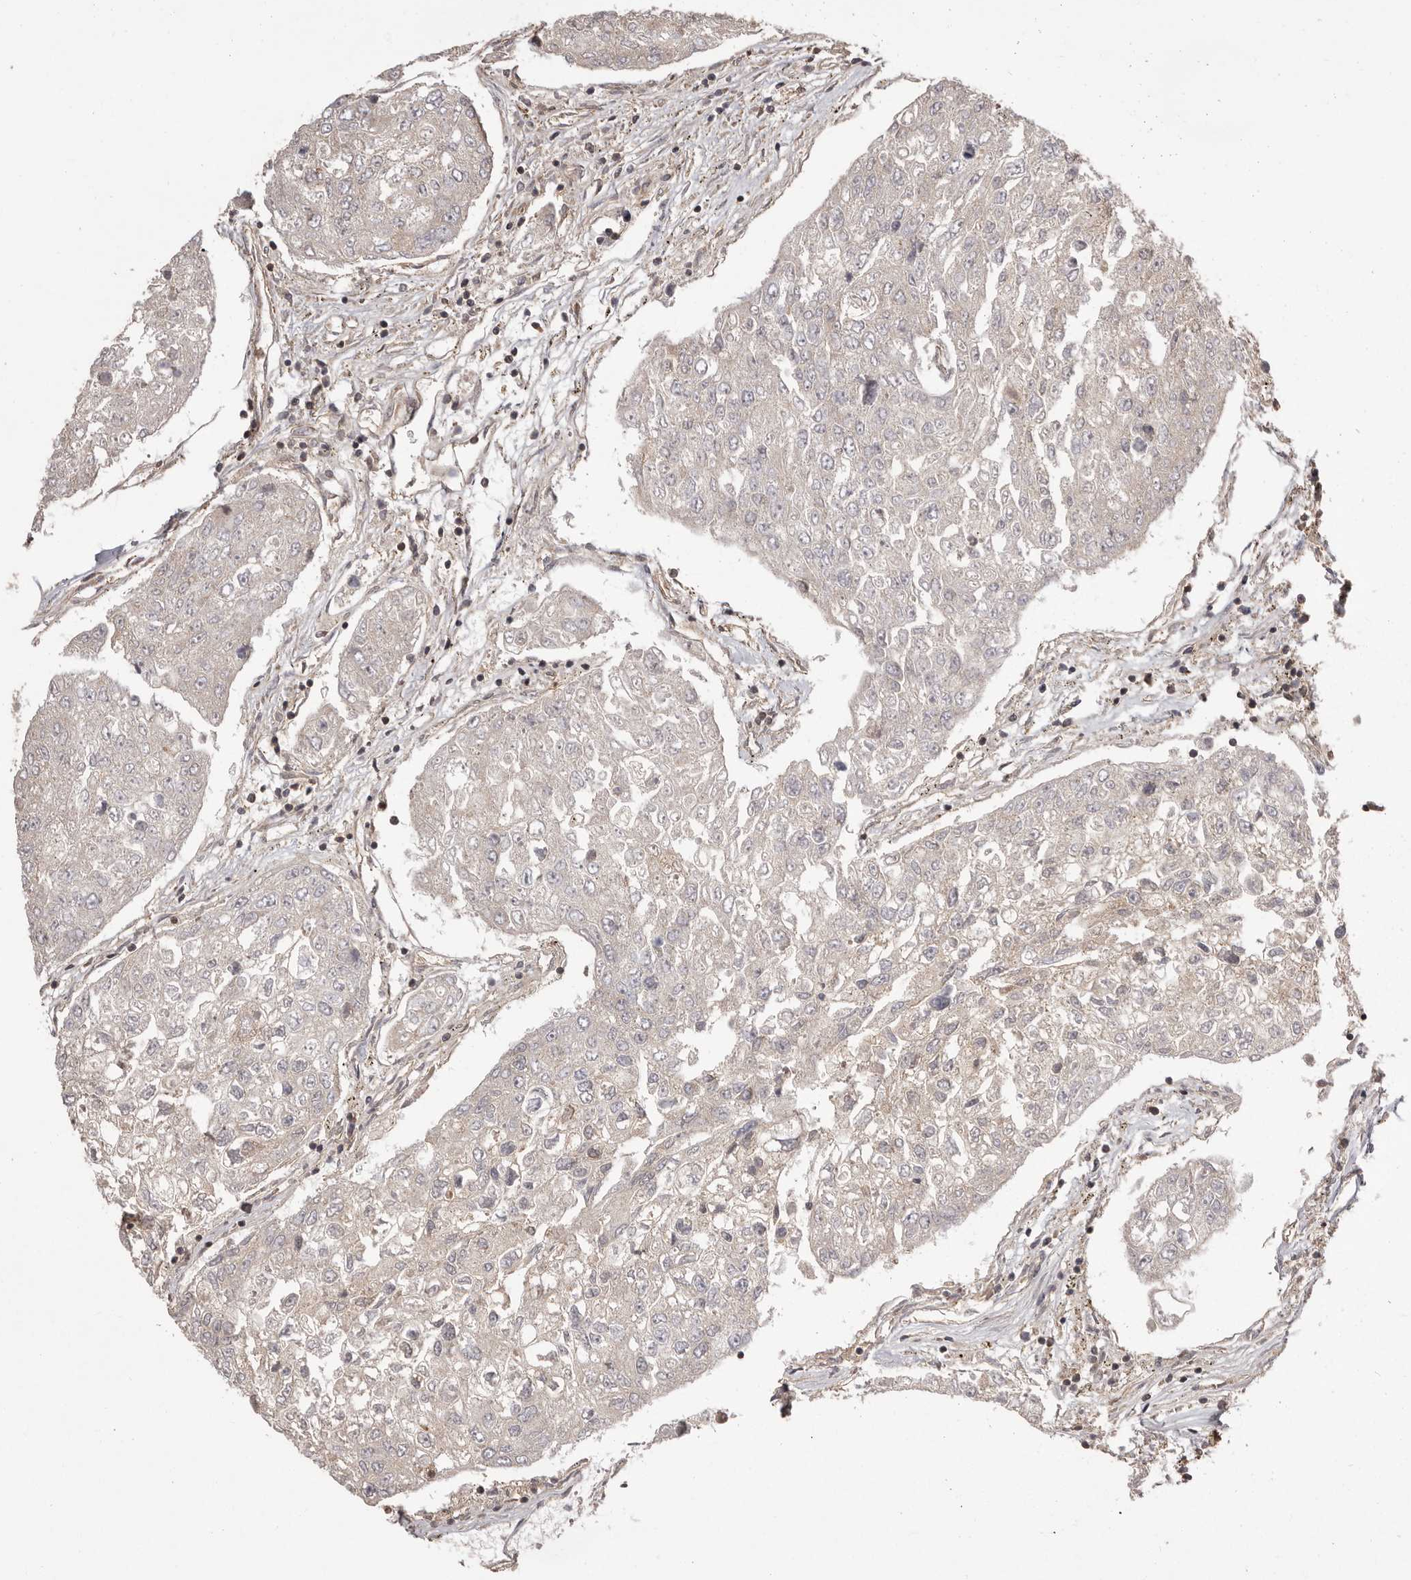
{"staining": {"intensity": "weak", "quantity": "25%-75%", "location": "cytoplasmic/membranous"}, "tissue": "urothelial cancer", "cell_type": "Tumor cells", "image_type": "cancer", "snomed": [{"axis": "morphology", "description": "Urothelial carcinoma, High grade"}, {"axis": "topography", "description": "Lymph node"}, {"axis": "topography", "description": "Urinary bladder"}], "caption": "A low amount of weak cytoplasmic/membranous positivity is present in approximately 25%-75% of tumor cells in urothelial cancer tissue. Nuclei are stained in blue.", "gene": "NFKBIA", "patient": {"sex": "male", "age": 51}}